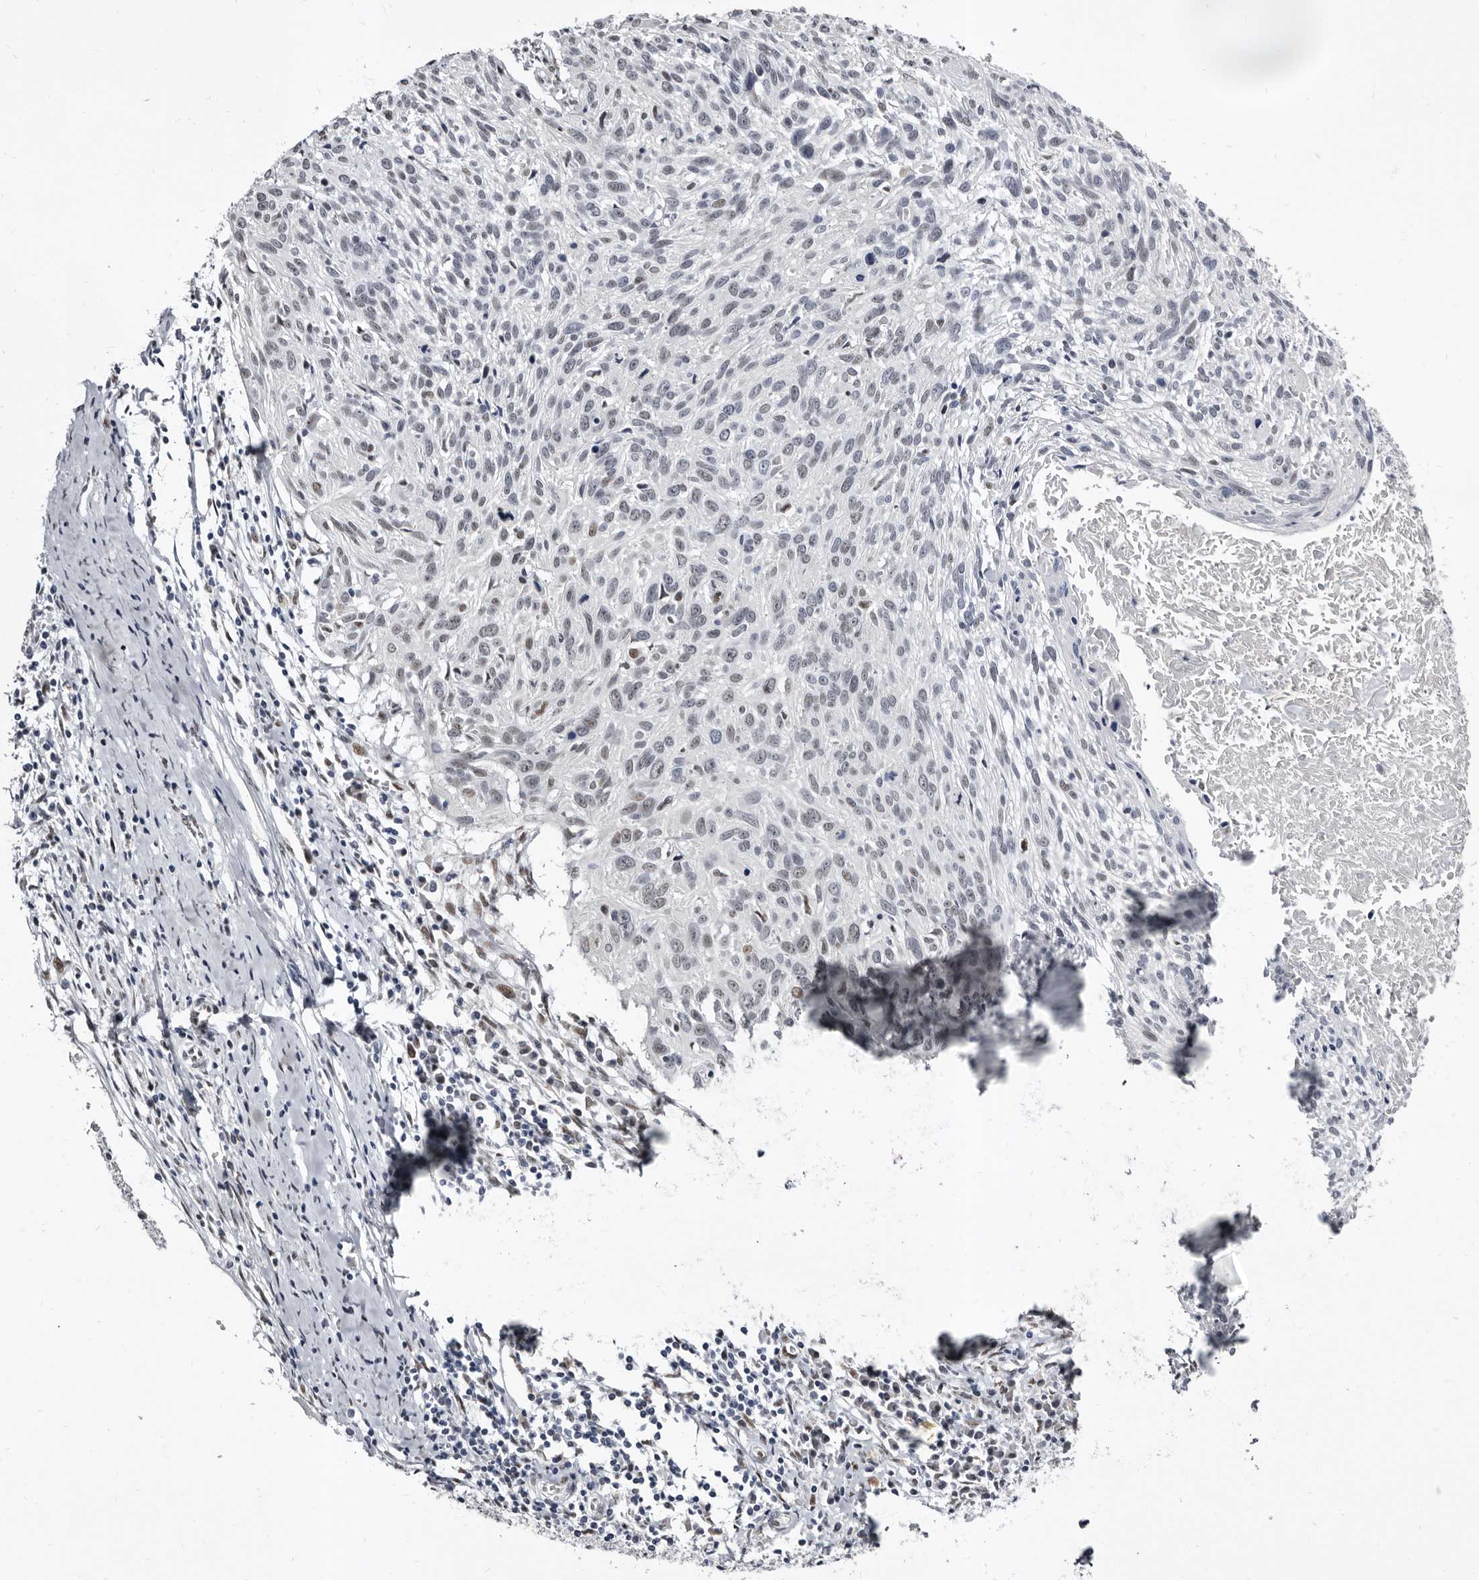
{"staining": {"intensity": "negative", "quantity": "none", "location": "none"}, "tissue": "cervical cancer", "cell_type": "Tumor cells", "image_type": "cancer", "snomed": [{"axis": "morphology", "description": "Squamous cell carcinoma, NOS"}, {"axis": "topography", "description": "Cervix"}], "caption": "Immunohistochemical staining of cervical cancer exhibits no significant staining in tumor cells.", "gene": "ZNF326", "patient": {"sex": "female", "age": 51}}